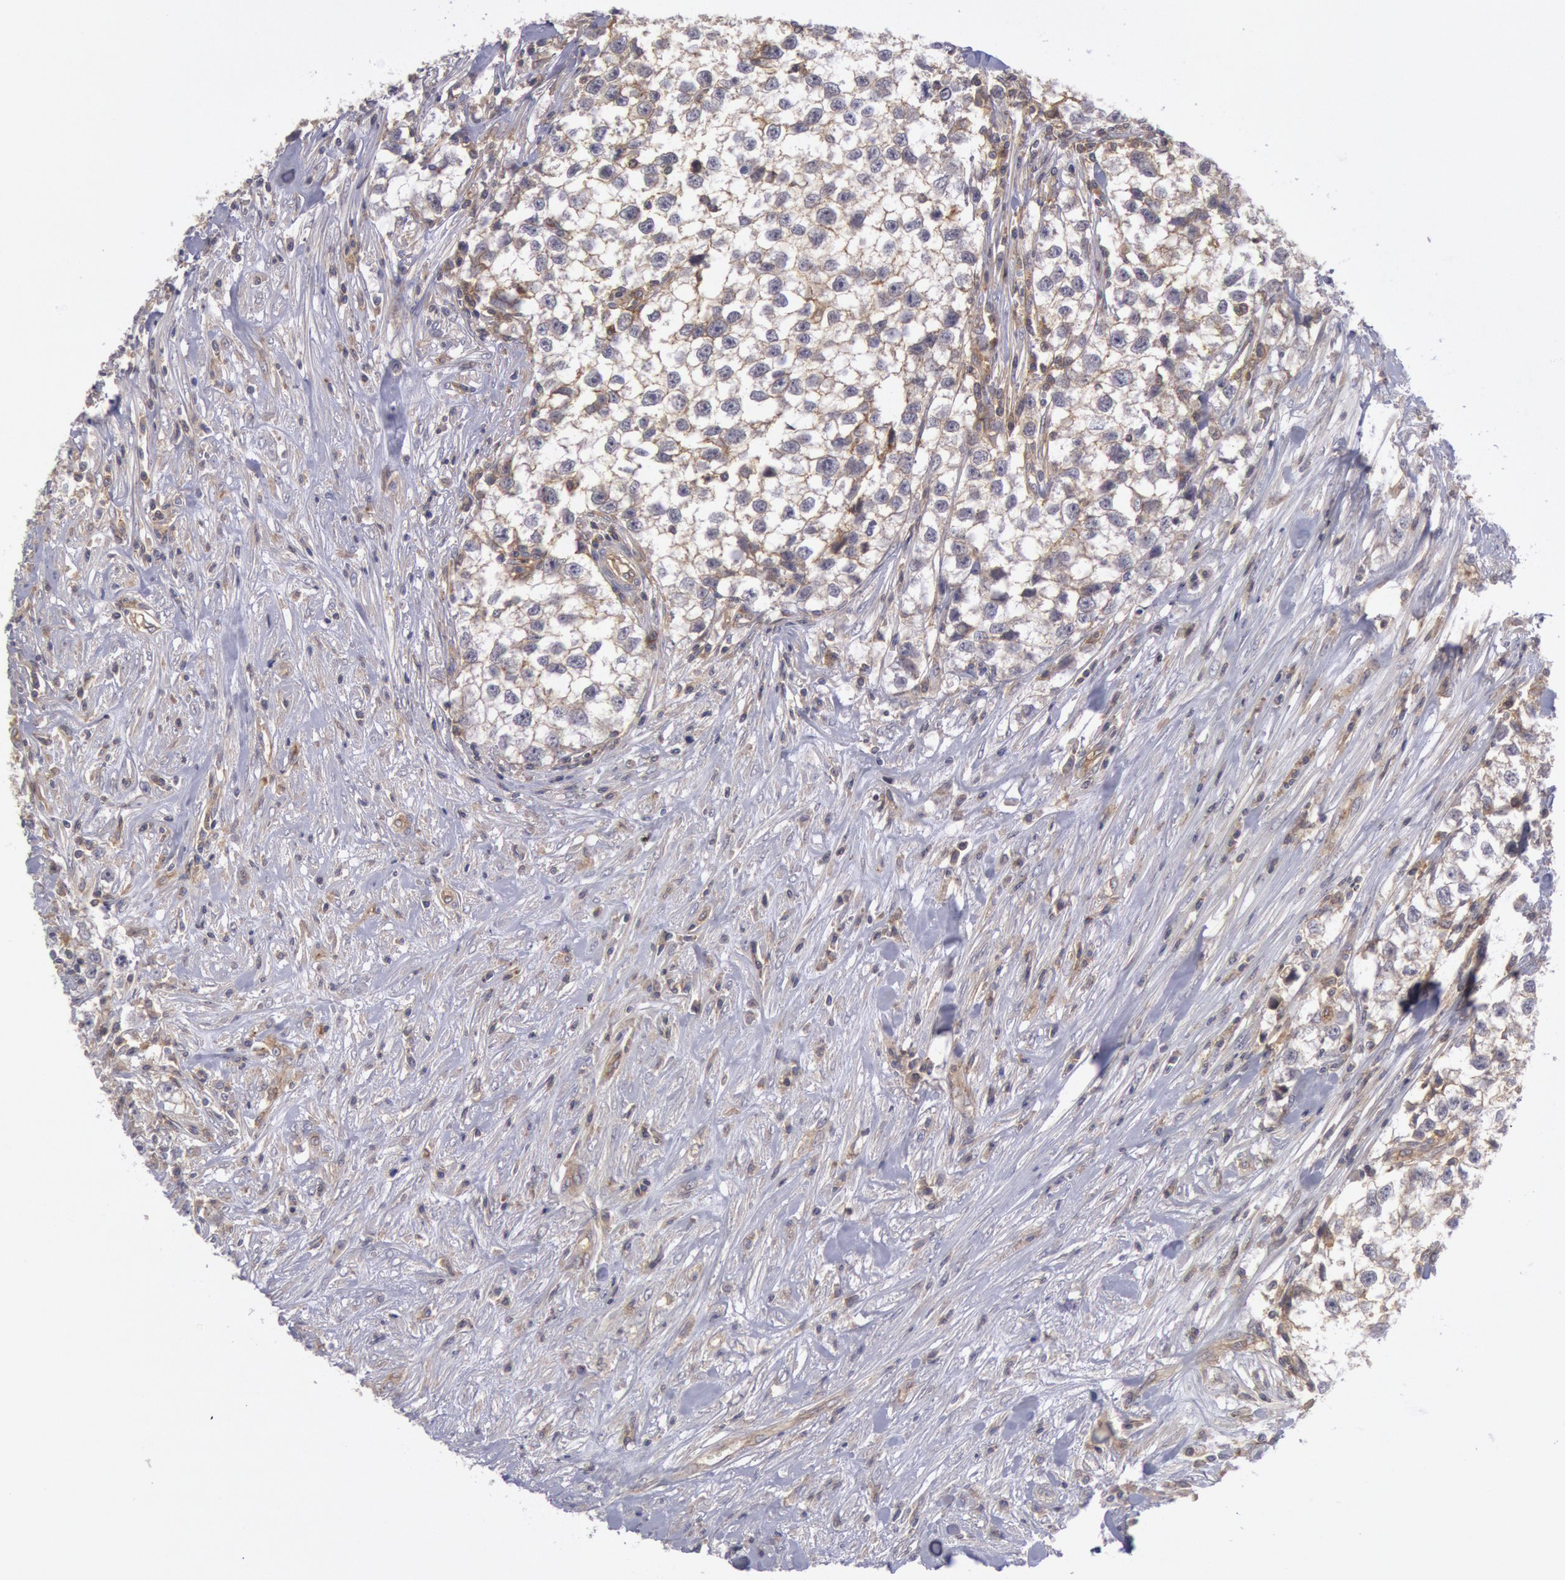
{"staining": {"intensity": "weak", "quantity": "<25%", "location": "cytoplasmic/membranous"}, "tissue": "testis cancer", "cell_type": "Tumor cells", "image_type": "cancer", "snomed": [{"axis": "morphology", "description": "Seminoma, NOS"}, {"axis": "morphology", "description": "Carcinoma, Embryonal, NOS"}, {"axis": "topography", "description": "Testis"}], "caption": "This is an immunohistochemistry image of human testis cancer (seminoma). There is no staining in tumor cells.", "gene": "STX4", "patient": {"sex": "male", "age": 30}}